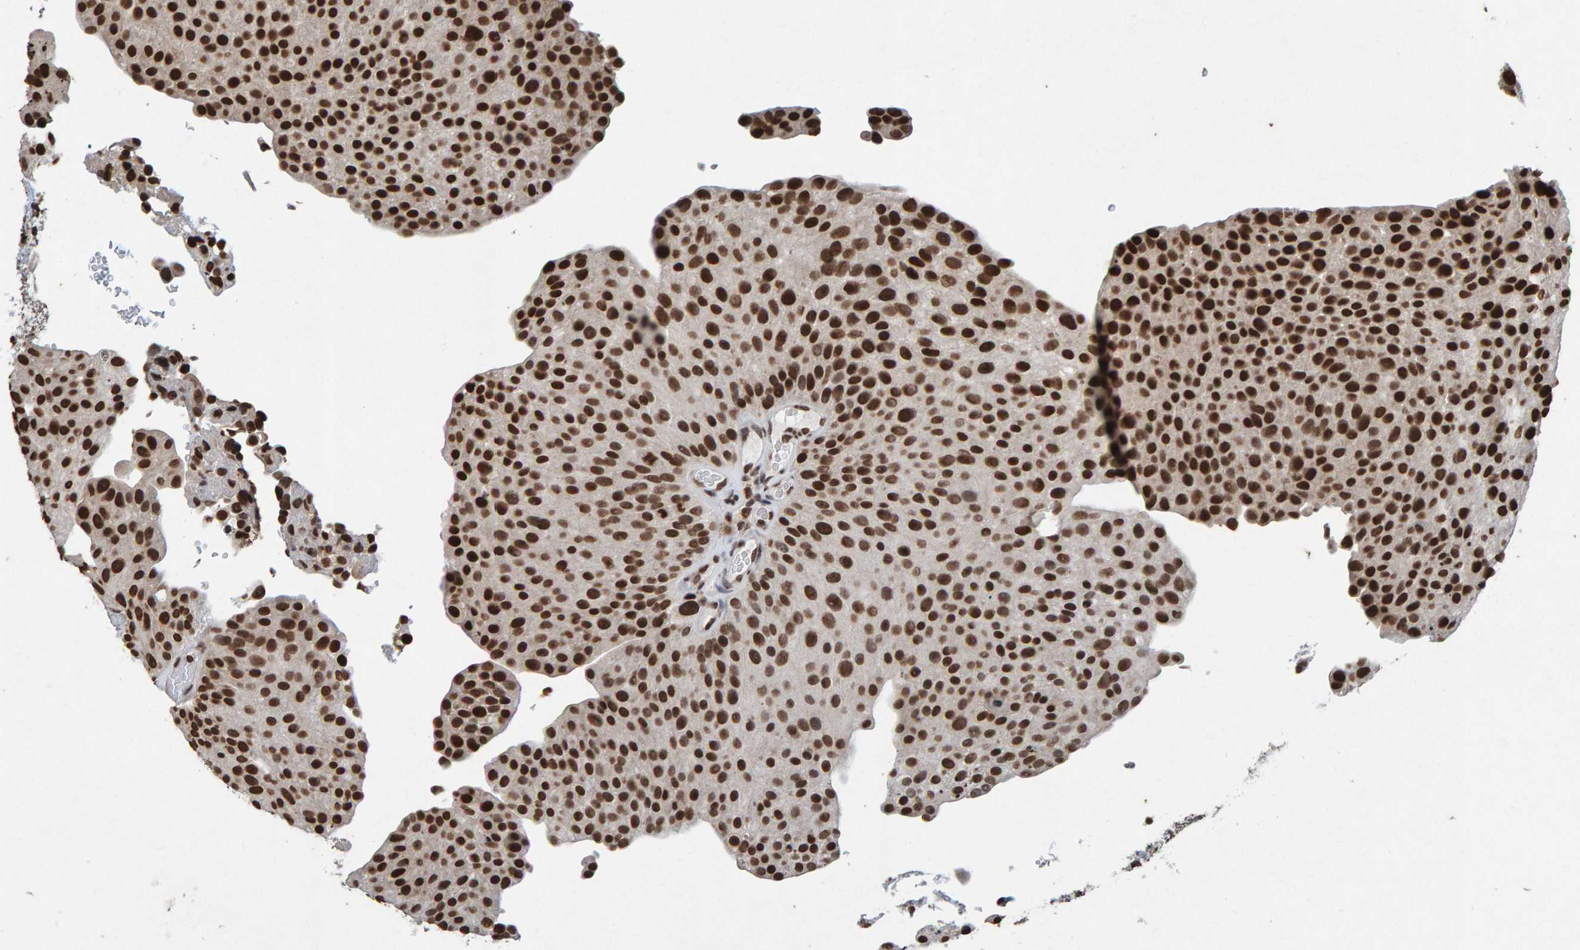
{"staining": {"intensity": "strong", "quantity": ">75%", "location": "nuclear"}, "tissue": "urothelial cancer", "cell_type": "Tumor cells", "image_type": "cancer", "snomed": [{"axis": "morphology", "description": "Urothelial carcinoma, Low grade"}, {"axis": "topography", "description": "Smooth muscle"}, {"axis": "topography", "description": "Urinary bladder"}], "caption": "Strong nuclear staining is present in about >75% of tumor cells in urothelial carcinoma (low-grade). The protein of interest is shown in brown color, while the nuclei are stained blue.", "gene": "H2AZ1", "patient": {"sex": "male", "age": 60}}